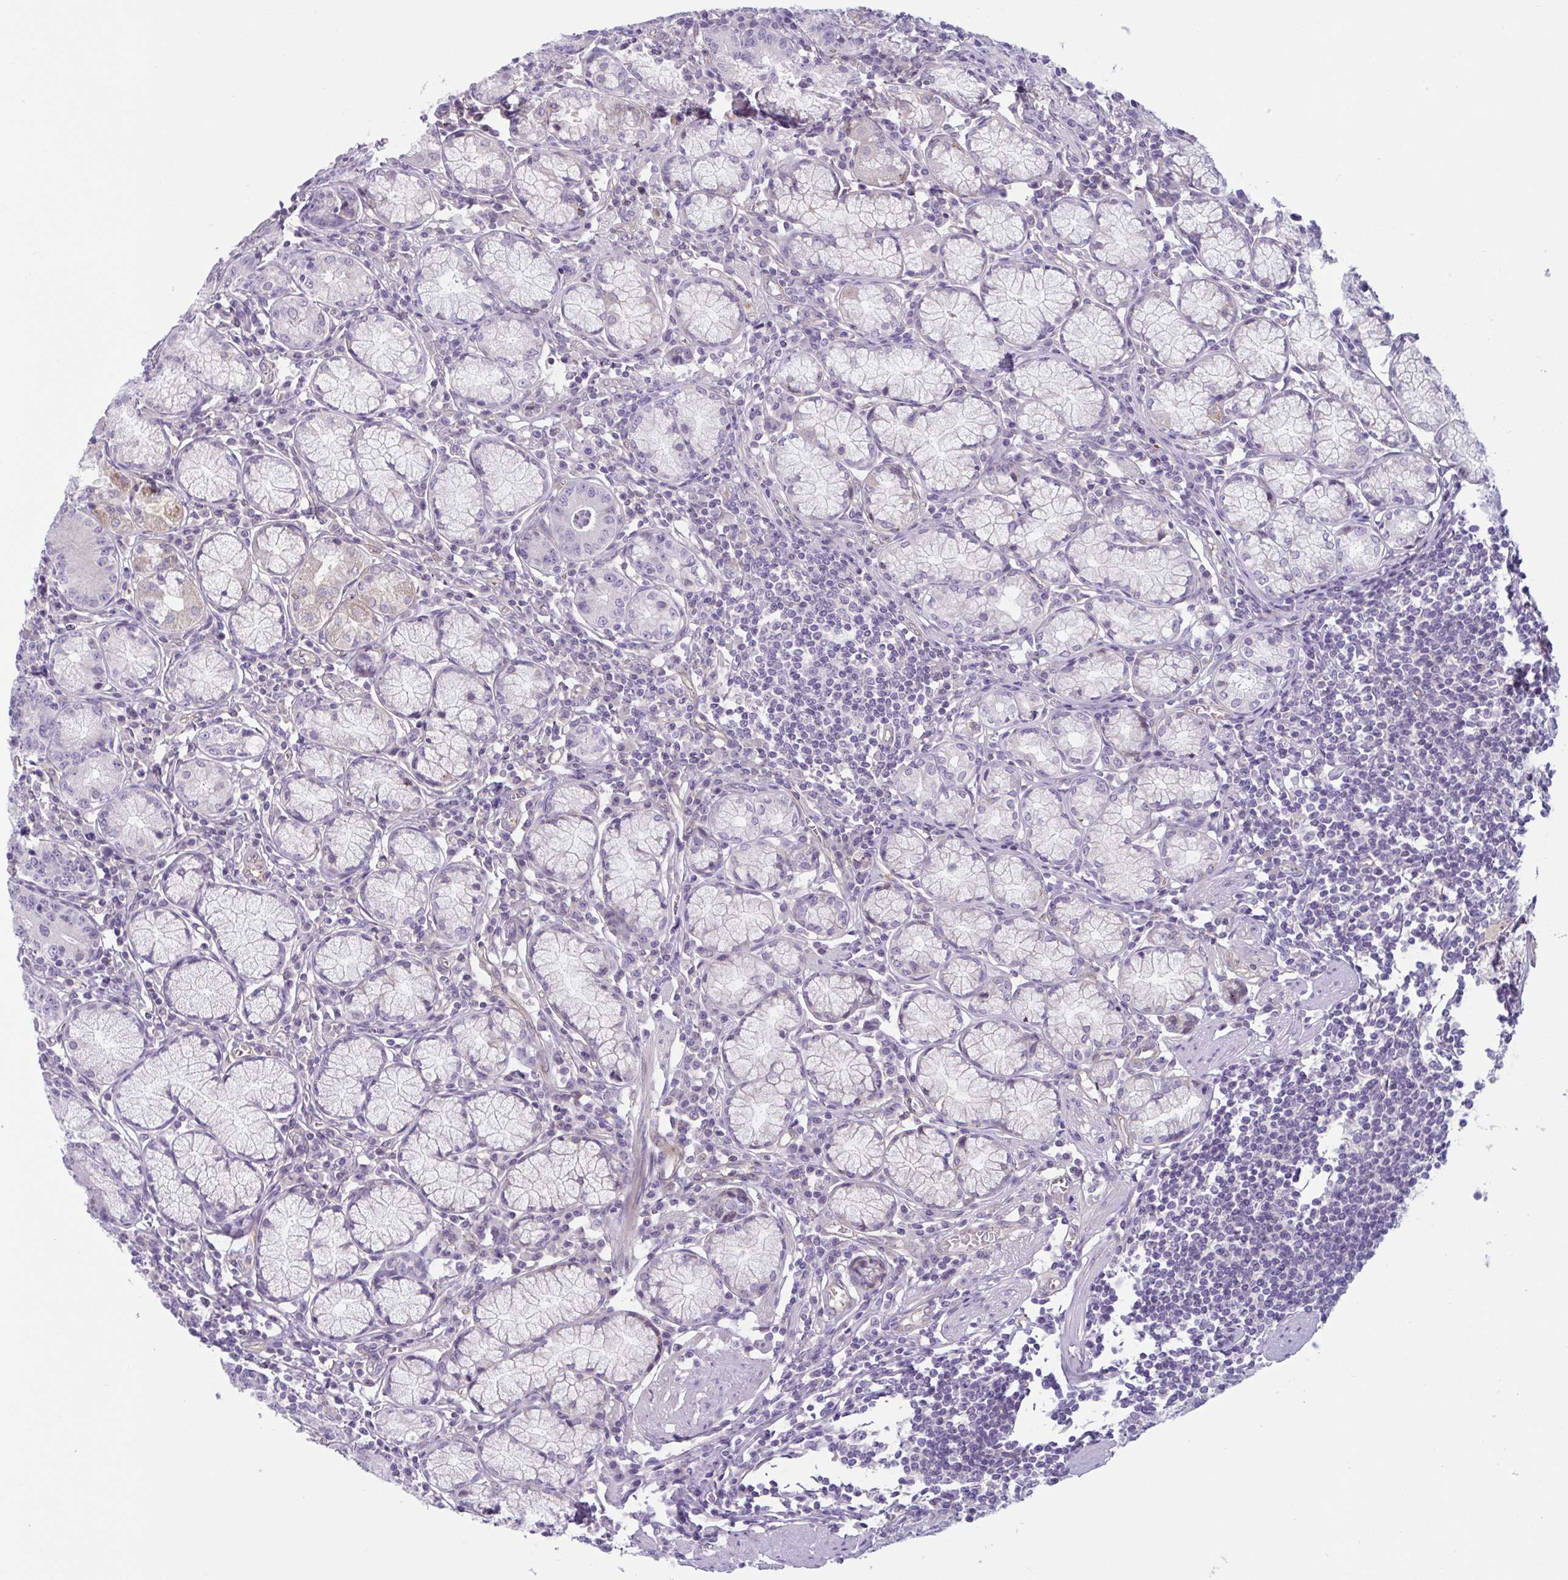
{"staining": {"intensity": "moderate", "quantity": "25%-75%", "location": "cytoplasmic/membranous"}, "tissue": "stomach", "cell_type": "Glandular cells", "image_type": "normal", "snomed": [{"axis": "morphology", "description": "Normal tissue, NOS"}, {"axis": "topography", "description": "Stomach"}], "caption": "A medium amount of moderate cytoplasmic/membranous staining is seen in about 25%-75% of glandular cells in unremarkable stomach. The staining was performed using DAB, with brown indicating positive protein expression. Nuclei are stained blue with hematoxylin.", "gene": "TTC7B", "patient": {"sex": "male", "age": 55}}